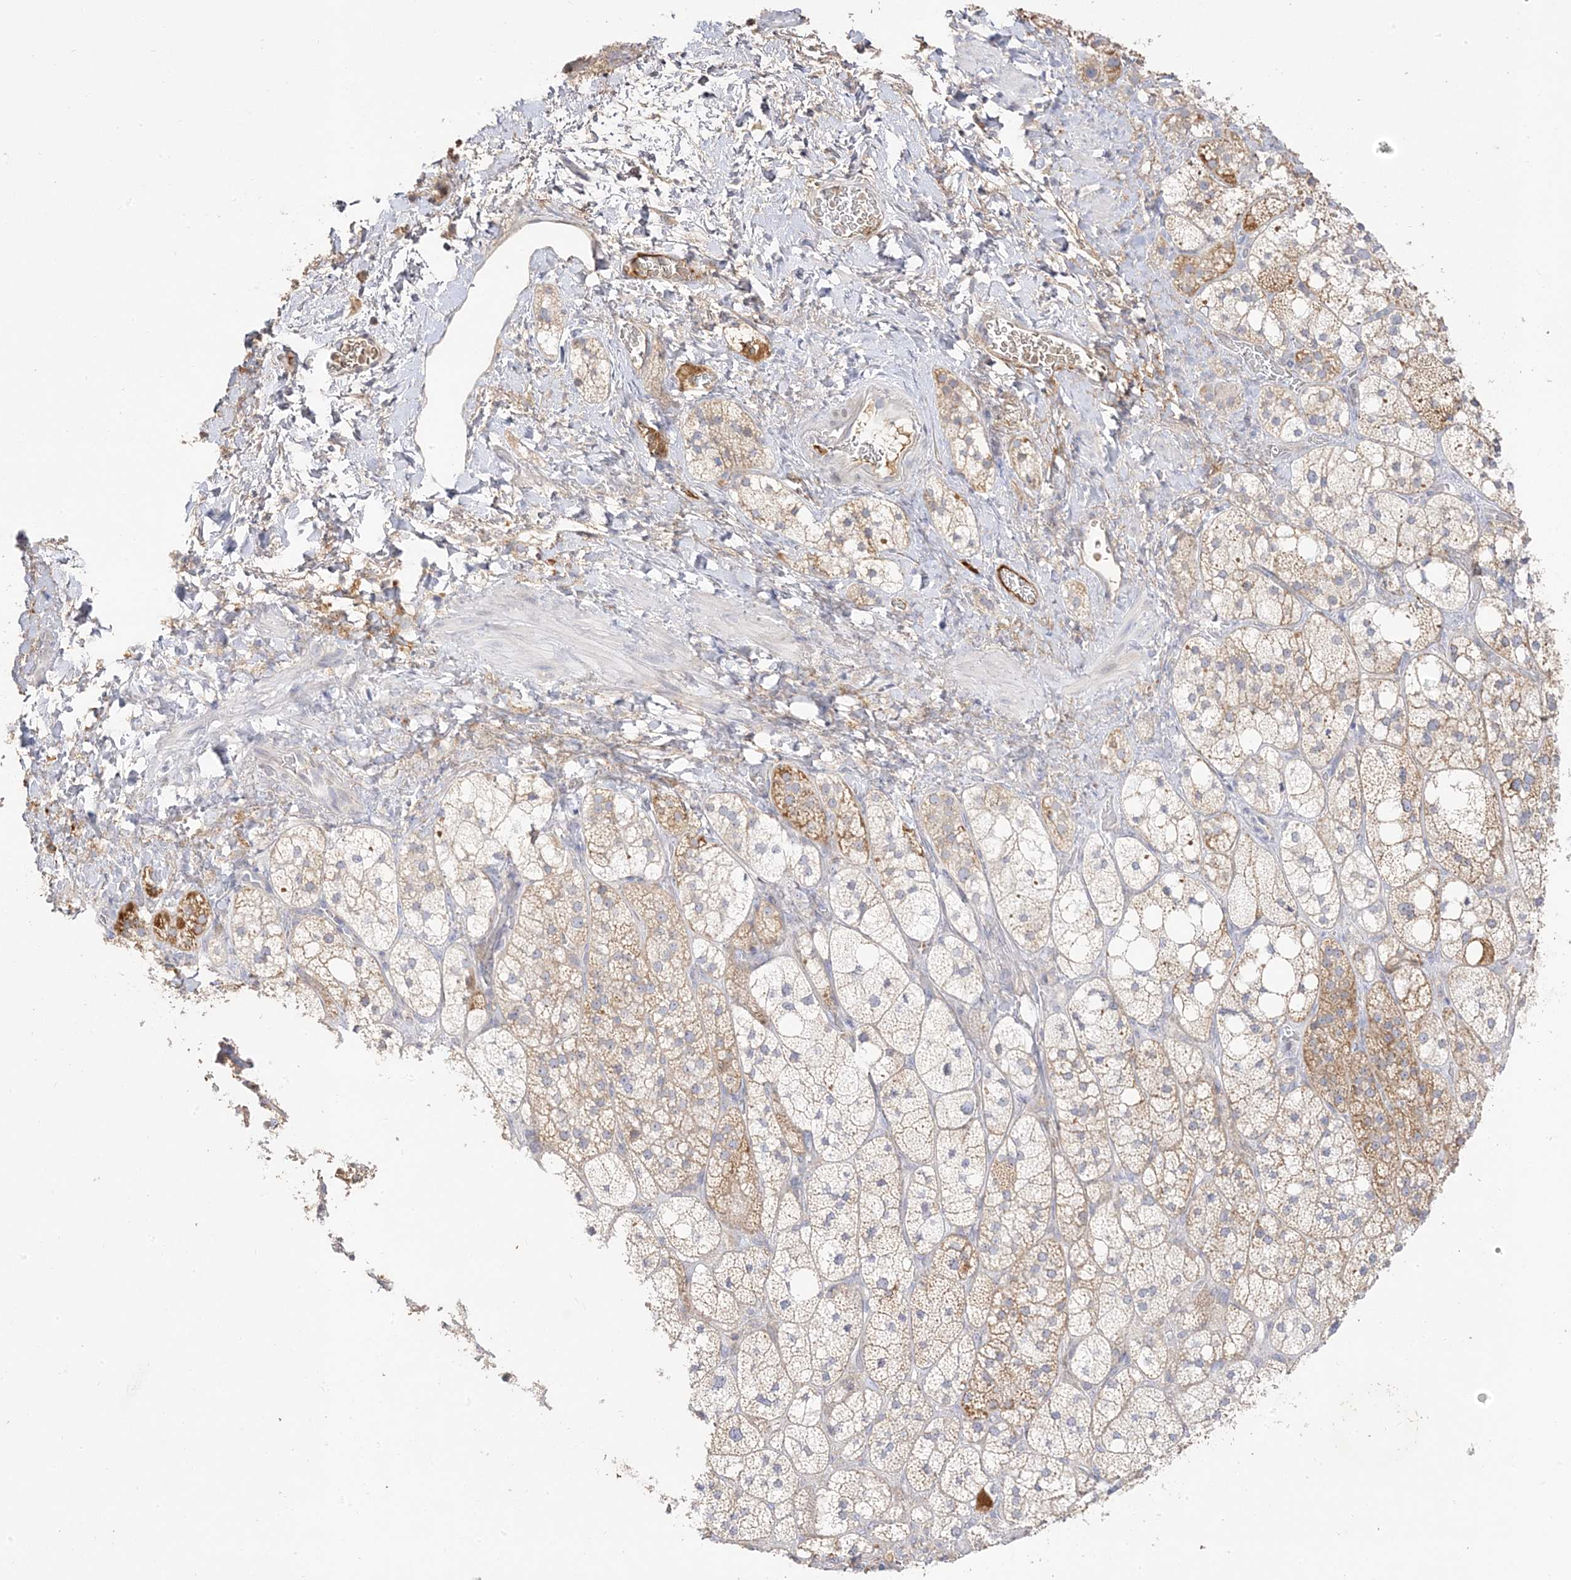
{"staining": {"intensity": "moderate", "quantity": "25%-75%", "location": "cytoplasmic/membranous"}, "tissue": "adrenal gland", "cell_type": "Glandular cells", "image_type": "normal", "snomed": [{"axis": "morphology", "description": "Normal tissue, NOS"}, {"axis": "topography", "description": "Adrenal gland"}], "caption": "Immunohistochemical staining of unremarkable human adrenal gland displays medium levels of moderate cytoplasmic/membranous staining in about 25%-75% of glandular cells.", "gene": "TRANK1", "patient": {"sex": "male", "age": 61}}